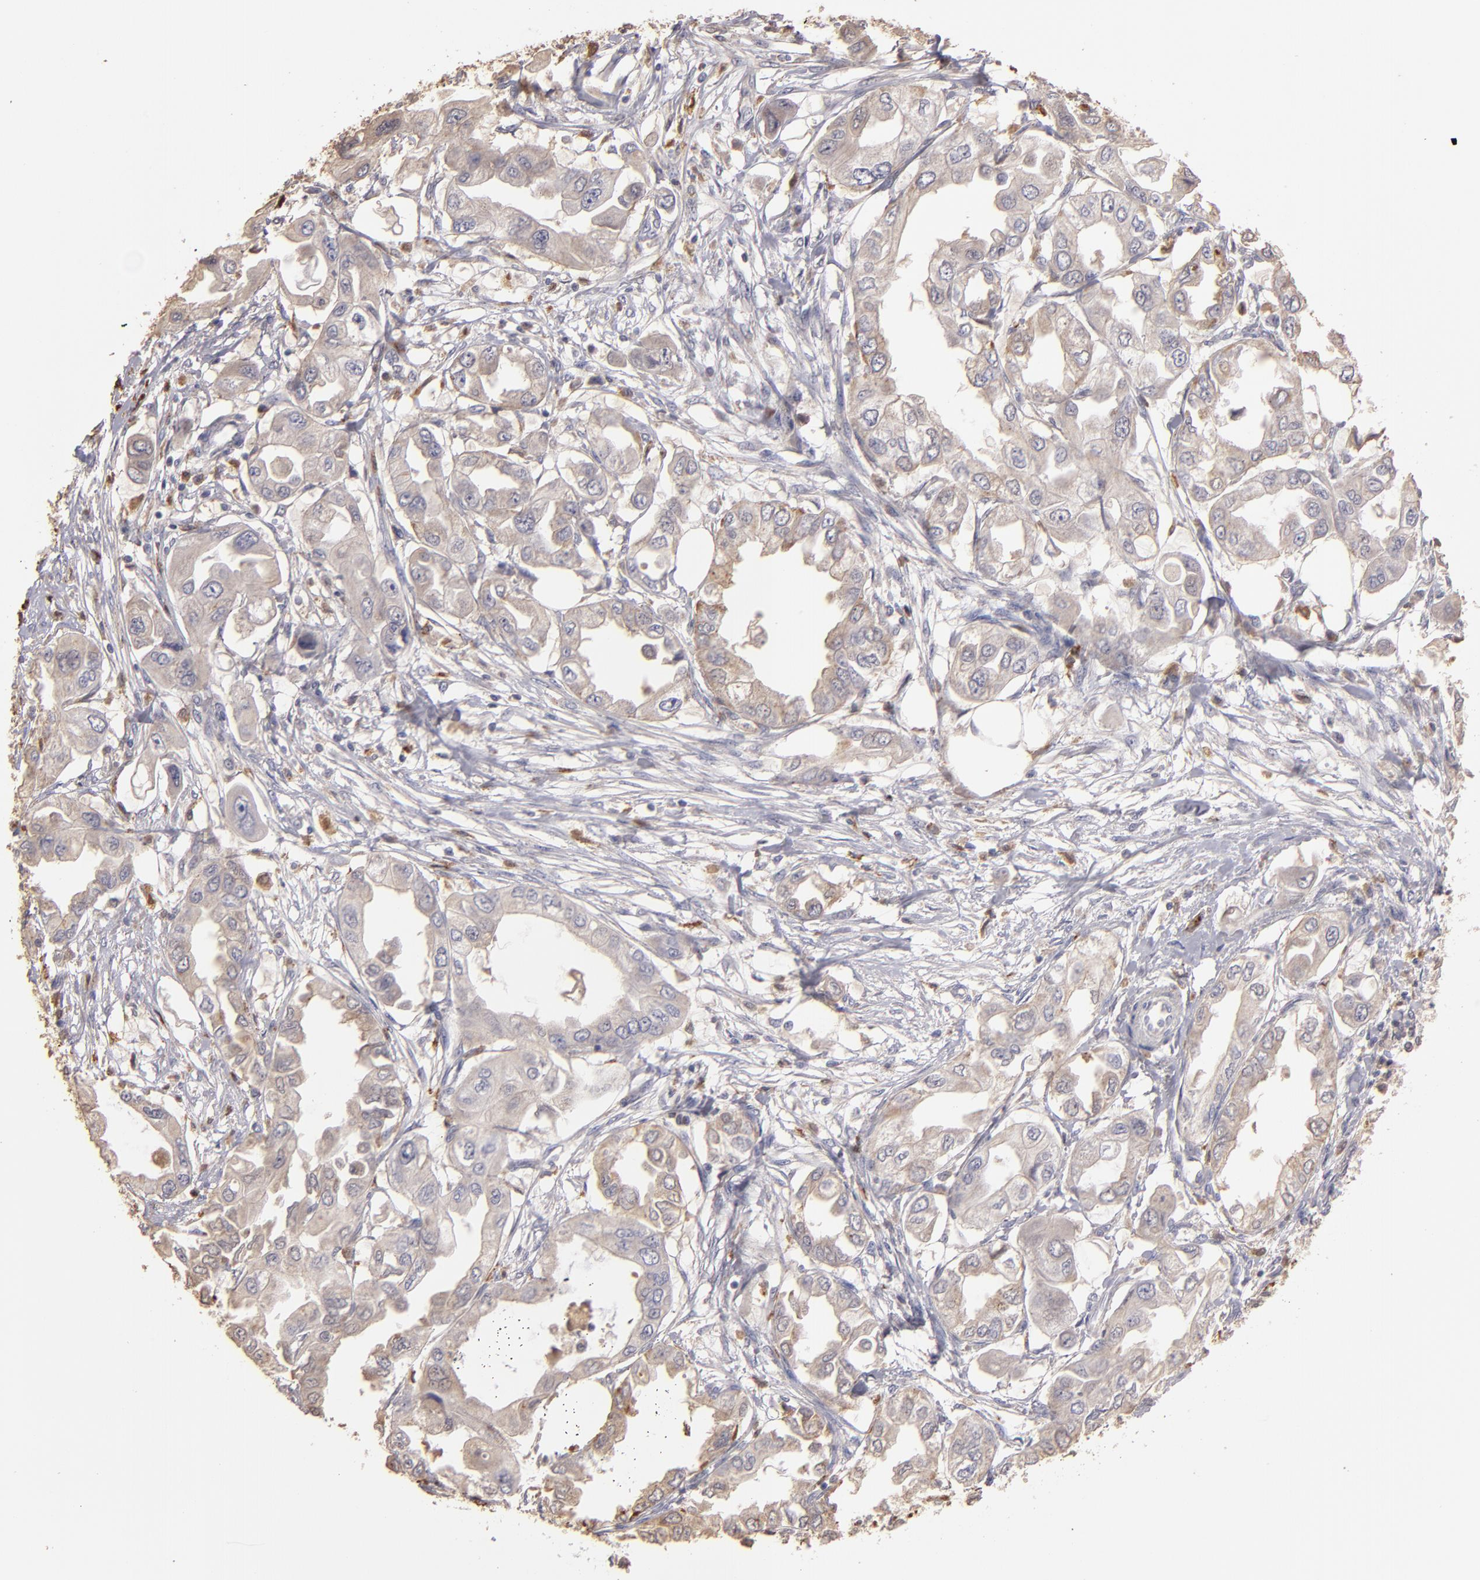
{"staining": {"intensity": "moderate", "quantity": ">75%", "location": "cytoplasmic/membranous"}, "tissue": "endometrial cancer", "cell_type": "Tumor cells", "image_type": "cancer", "snomed": [{"axis": "morphology", "description": "Adenocarcinoma, NOS"}, {"axis": "topography", "description": "Endometrium"}], "caption": "Endometrial cancer (adenocarcinoma) stained with IHC demonstrates moderate cytoplasmic/membranous staining in approximately >75% of tumor cells. The staining is performed using DAB brown chromogen to label protein expression. The nuclei are counter-stained blue using hematoxylin.", "gene": "TRAF1", "patient": {"sex": "female", "age": 67}}